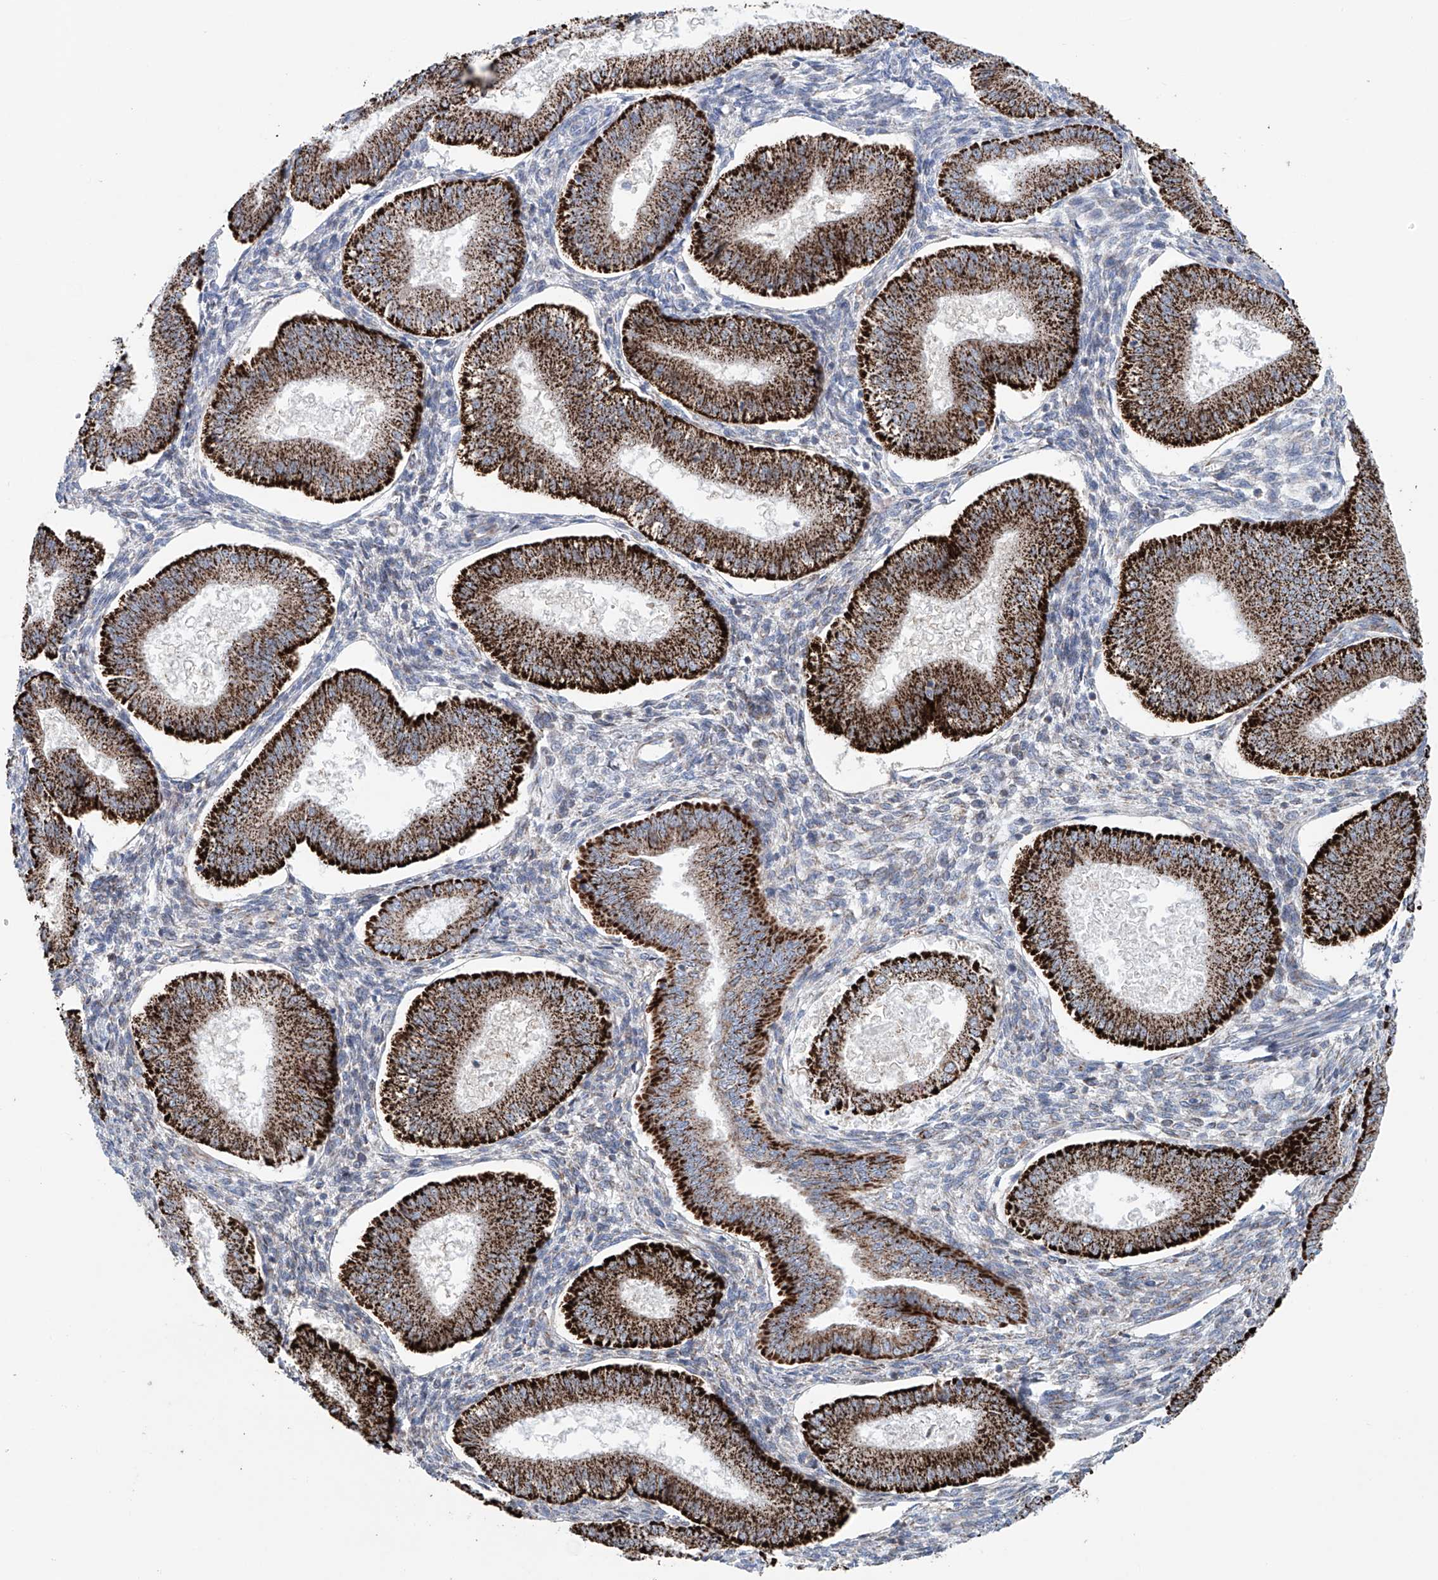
{"staining": {"intensity": "weak", "quantity": "<25%", "location": "cytoplasmic/membranous"}, "tissue": "endometrium", "cell_type": "Cells in endometrial stroma", "image_type": "normal", "snomed": [{"axis": "morphology", "description": "Normal tissue, NOS"}, {"axis": "topography", "description": "Endometrium"}], "caption": "Human endometrium stained for a protein using immunohistochemistry reveals no positivity in cells in endometrial stroma.", "gene": "ALDH6A1", "patient": {"sex": "female", "age": 39}}